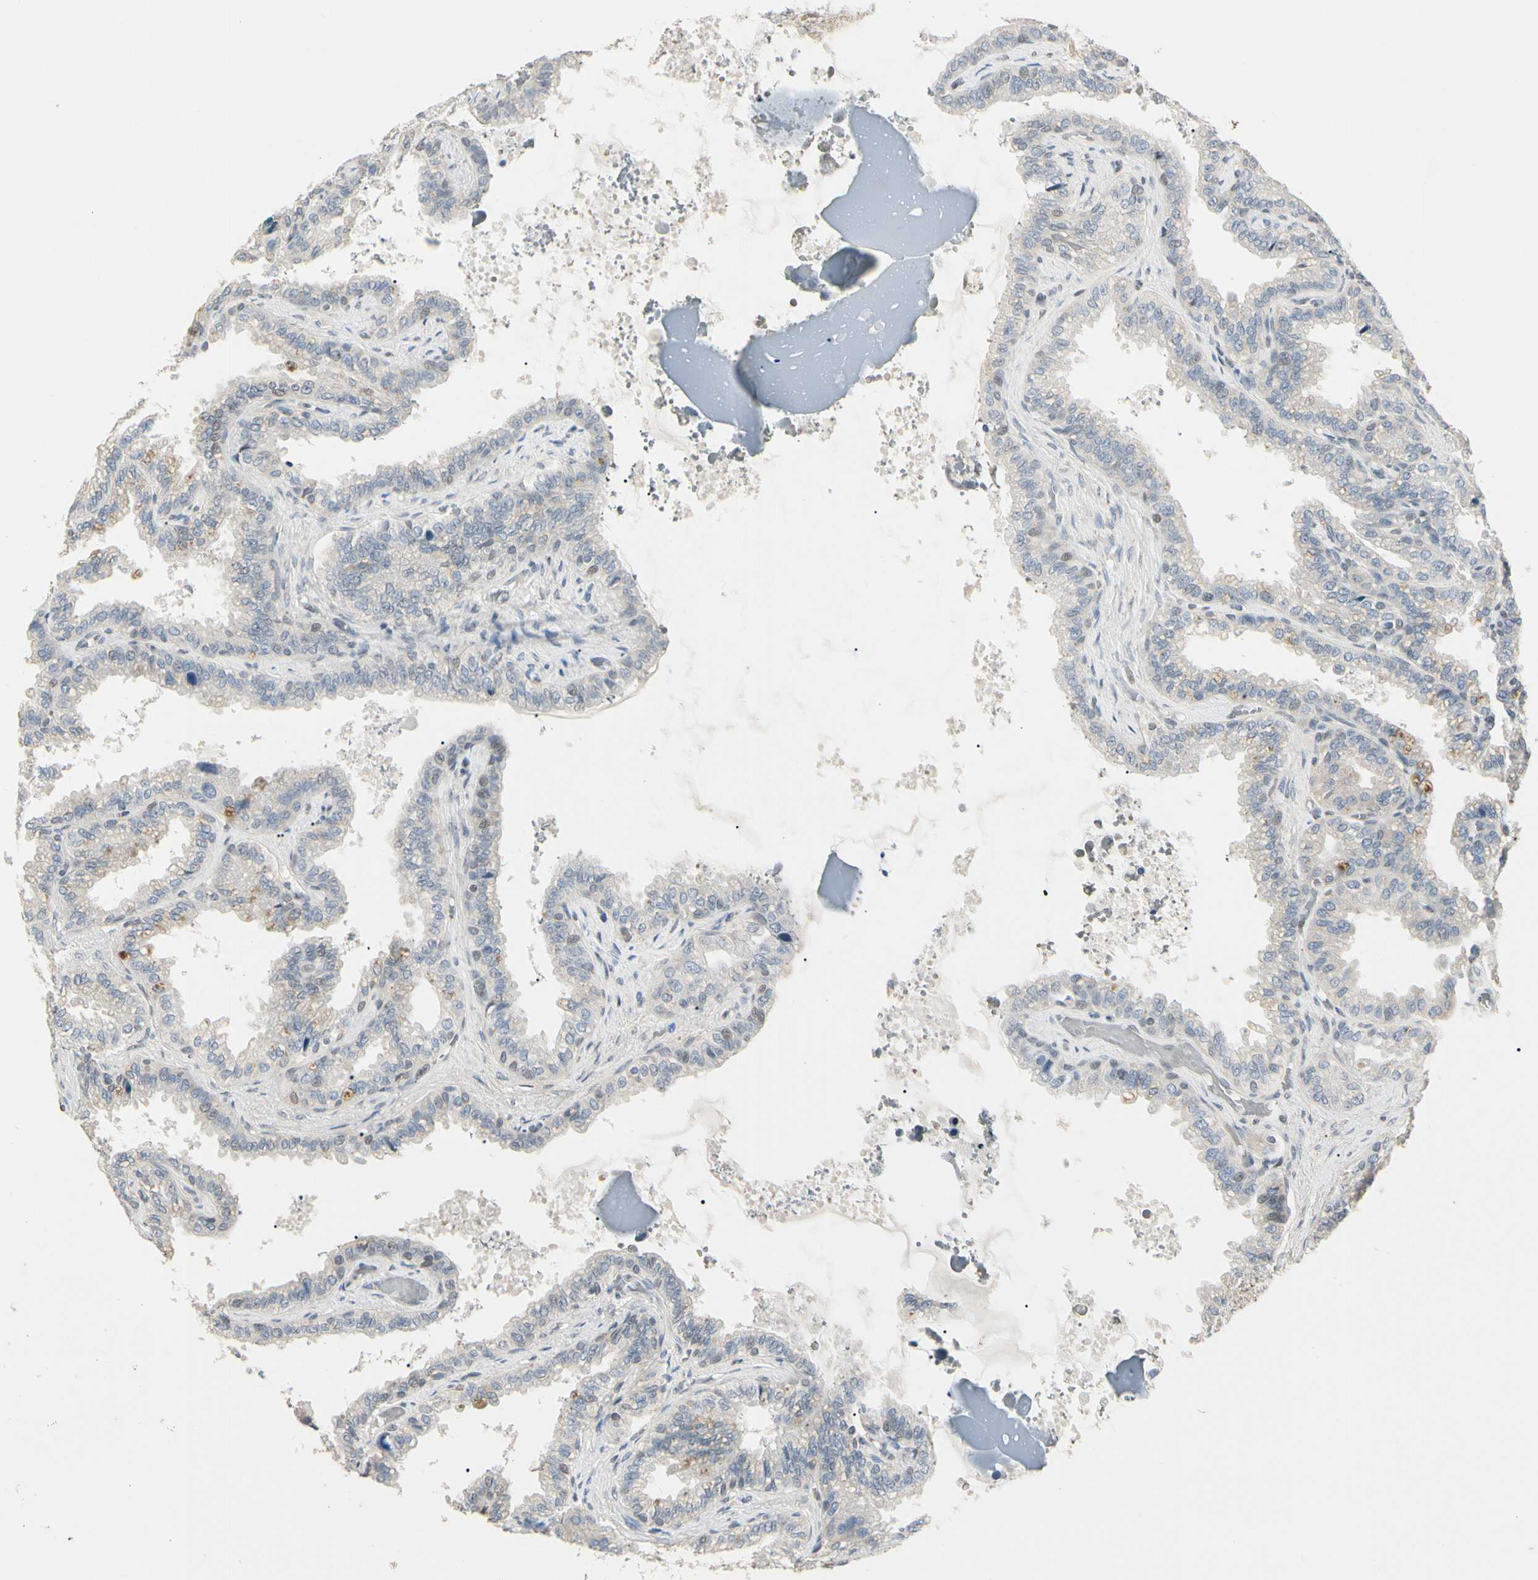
{"staining": {"intensity": "moderate", "quantity": "<25%", "location": "cytoplasmic/membranous"}, "tissue": "seminal vesicle", "cell_type": "Glandular cells", "image_type": "normal", "snomed": [{"axis": "morphology", "description": "Normal tissue, NOS"}, {"axis": "topography", "description": "Seminal veicle"}], "caption": "Unremarkable seminal vesicle displays moderate cytoplasmic/membranous expression in about <25% of glandular cells, visualized by immunohistochemistry.", "gene": "GREM1", "patient": {"sex": "male", "age": 46}}